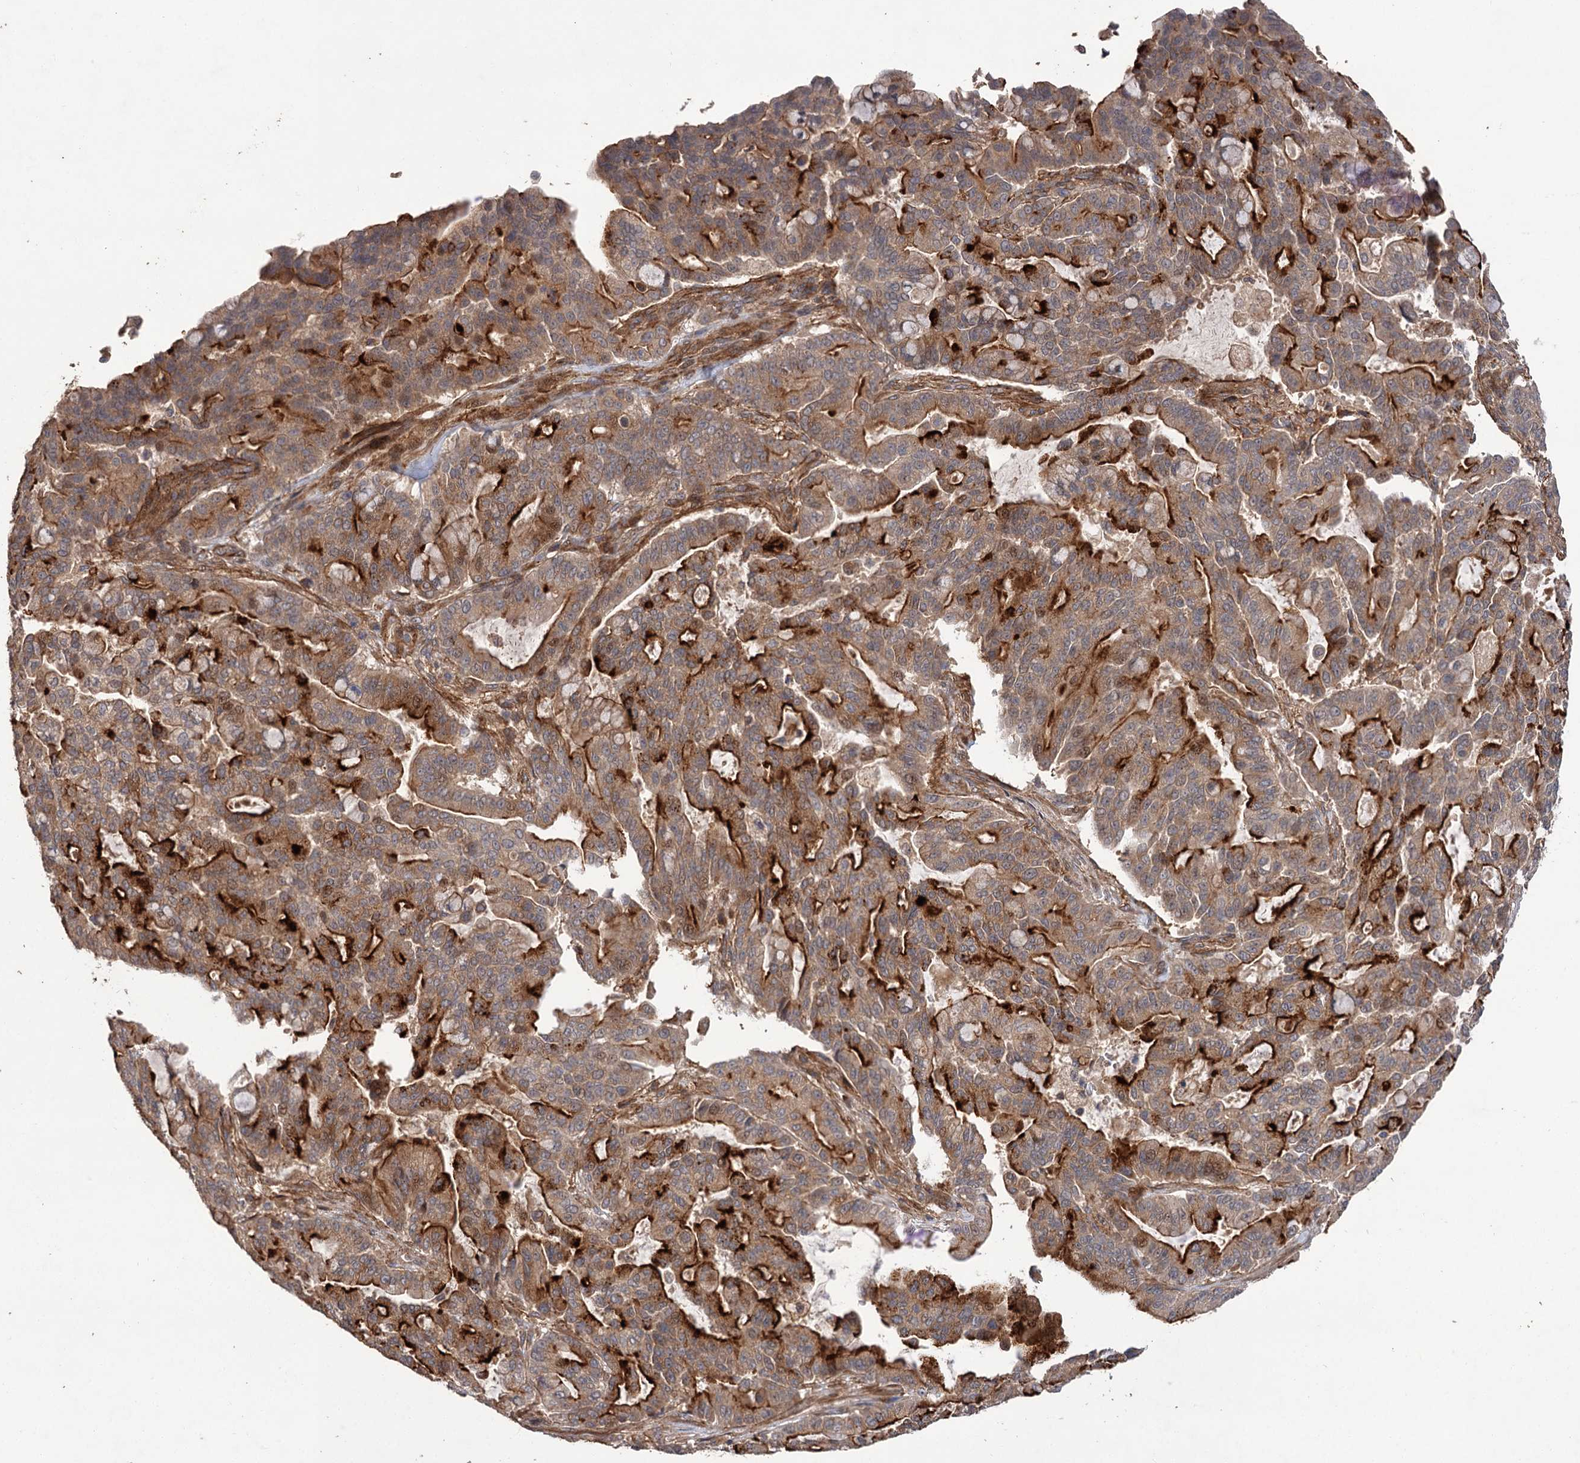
{"staining": {"intensity": "strong", "quantity": ">75%", "location": "cytoplasmic/membranous"}, "tissue": "pancreatic cancer", "cell_type": "Tumor cells", "image_type": "cancer", "snomed": [{"axis": "morphology", "description": "Adenocarcinoma, NOS"}, {"axis": "topography", "description": "Pancreas"}], "caption": "Immunohistochemistry (IHC) photomicrograph of pancreatic cancer stained for a protein (brown), which reveals high levels of strong cytoplasmic/membranous expression in approximately >75% of tumor cells.", "gene": "FBXW8", "patient": {"sex": "male", "age": 63}}